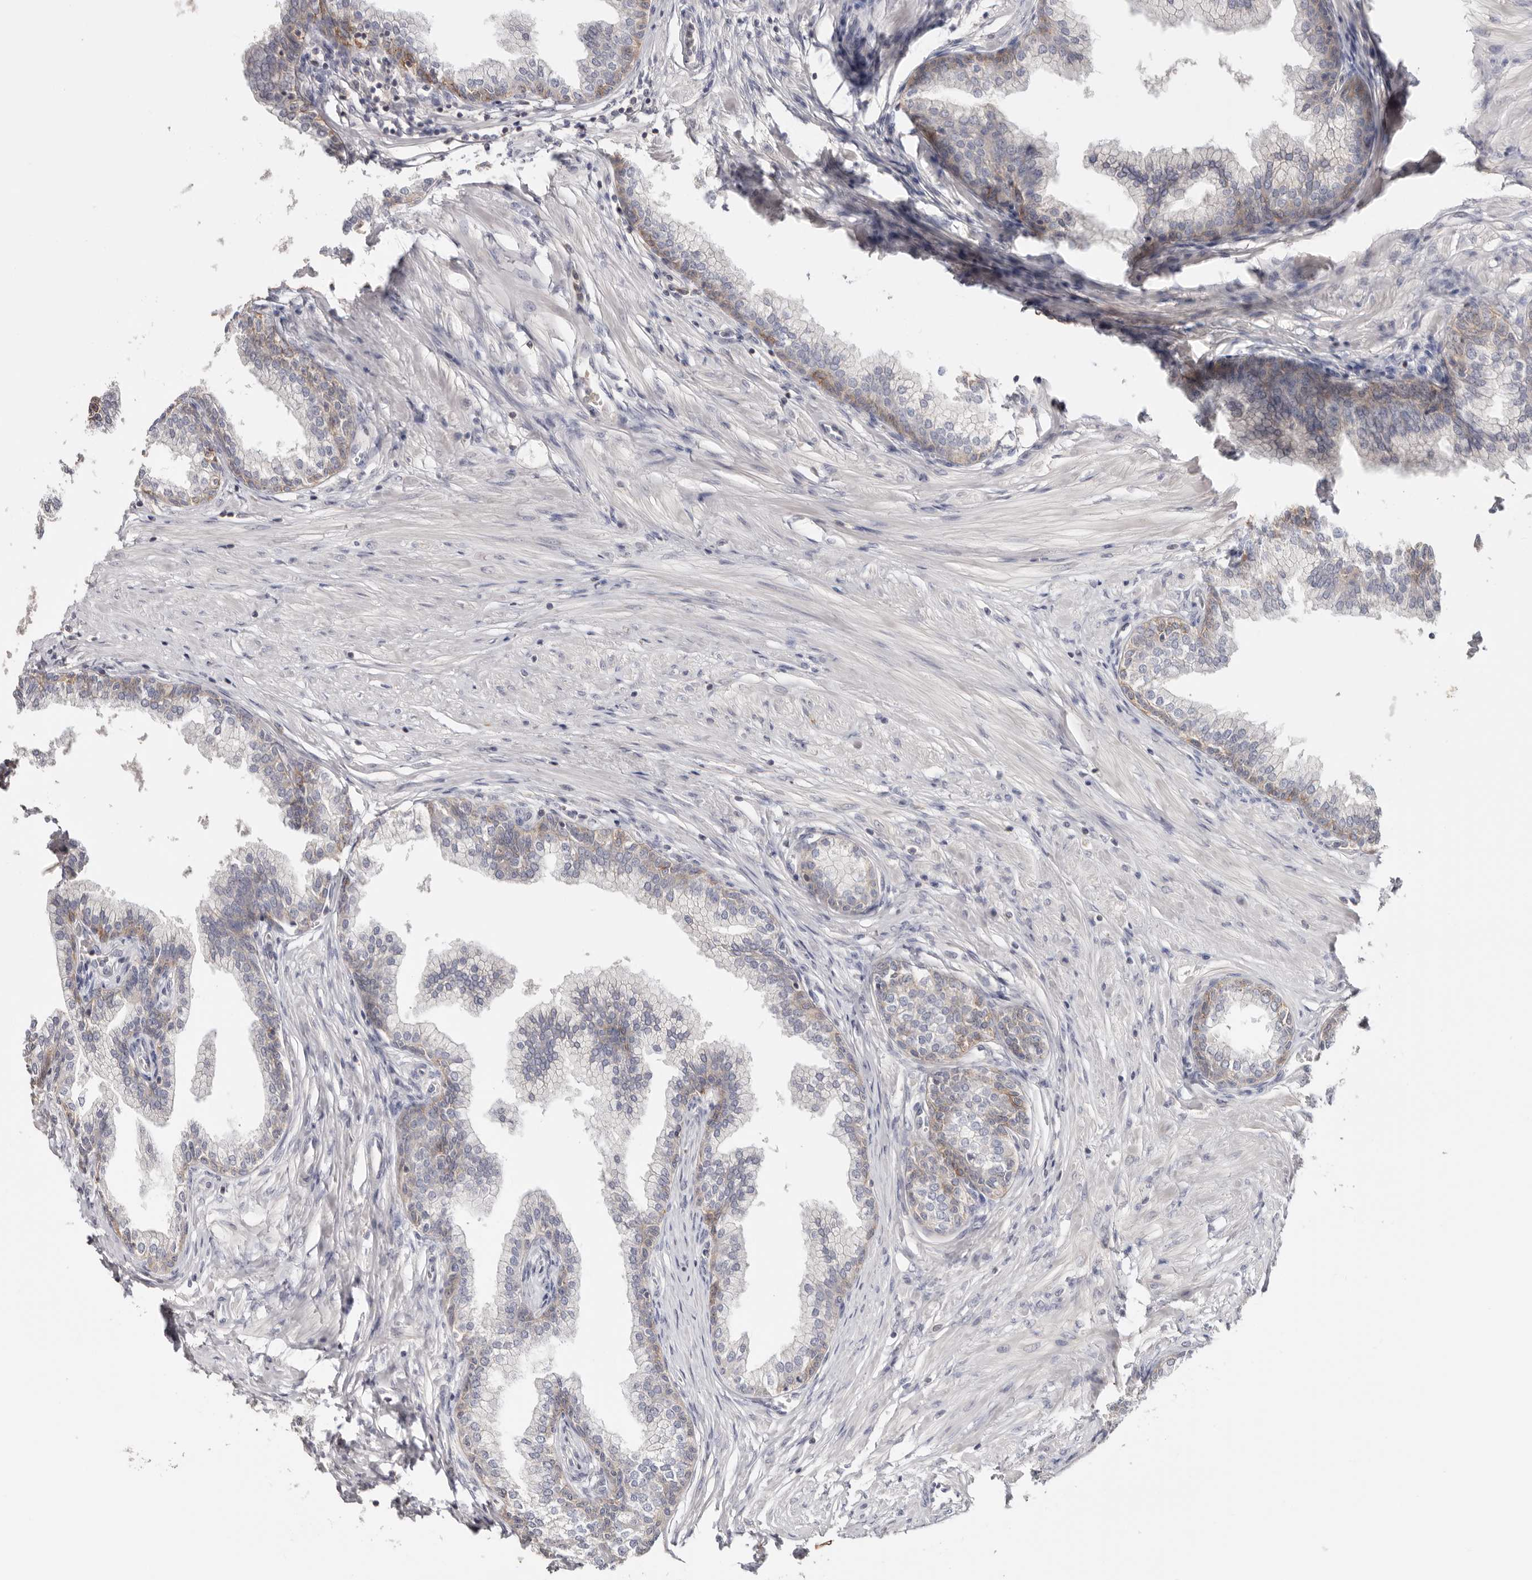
{"staining": {"intensity": "weak", "quantity": "25%-75%", "location": "cytoplasmic/membranous"}, "tissue": "prostate", "cell_type": "Glandular cells", "image_type": "normal", "snomed": [{"axis": "morphology", "description": "Normal tissue, NOS"}, {"axis": "morphology", "description": "Urothelial carcinoma, Low grade"}, {"axis": "topography", "description": "Urinary bladder"}, {"axis": "topography", "description": "Prostate"}], "caption": "Protein staining of normal prostate displays weak cytoplasmic/membranous expression in about 25%-75% of glandular cells.", "gene": "S100A14", "patient": {"sex": "male", "age": 60}}